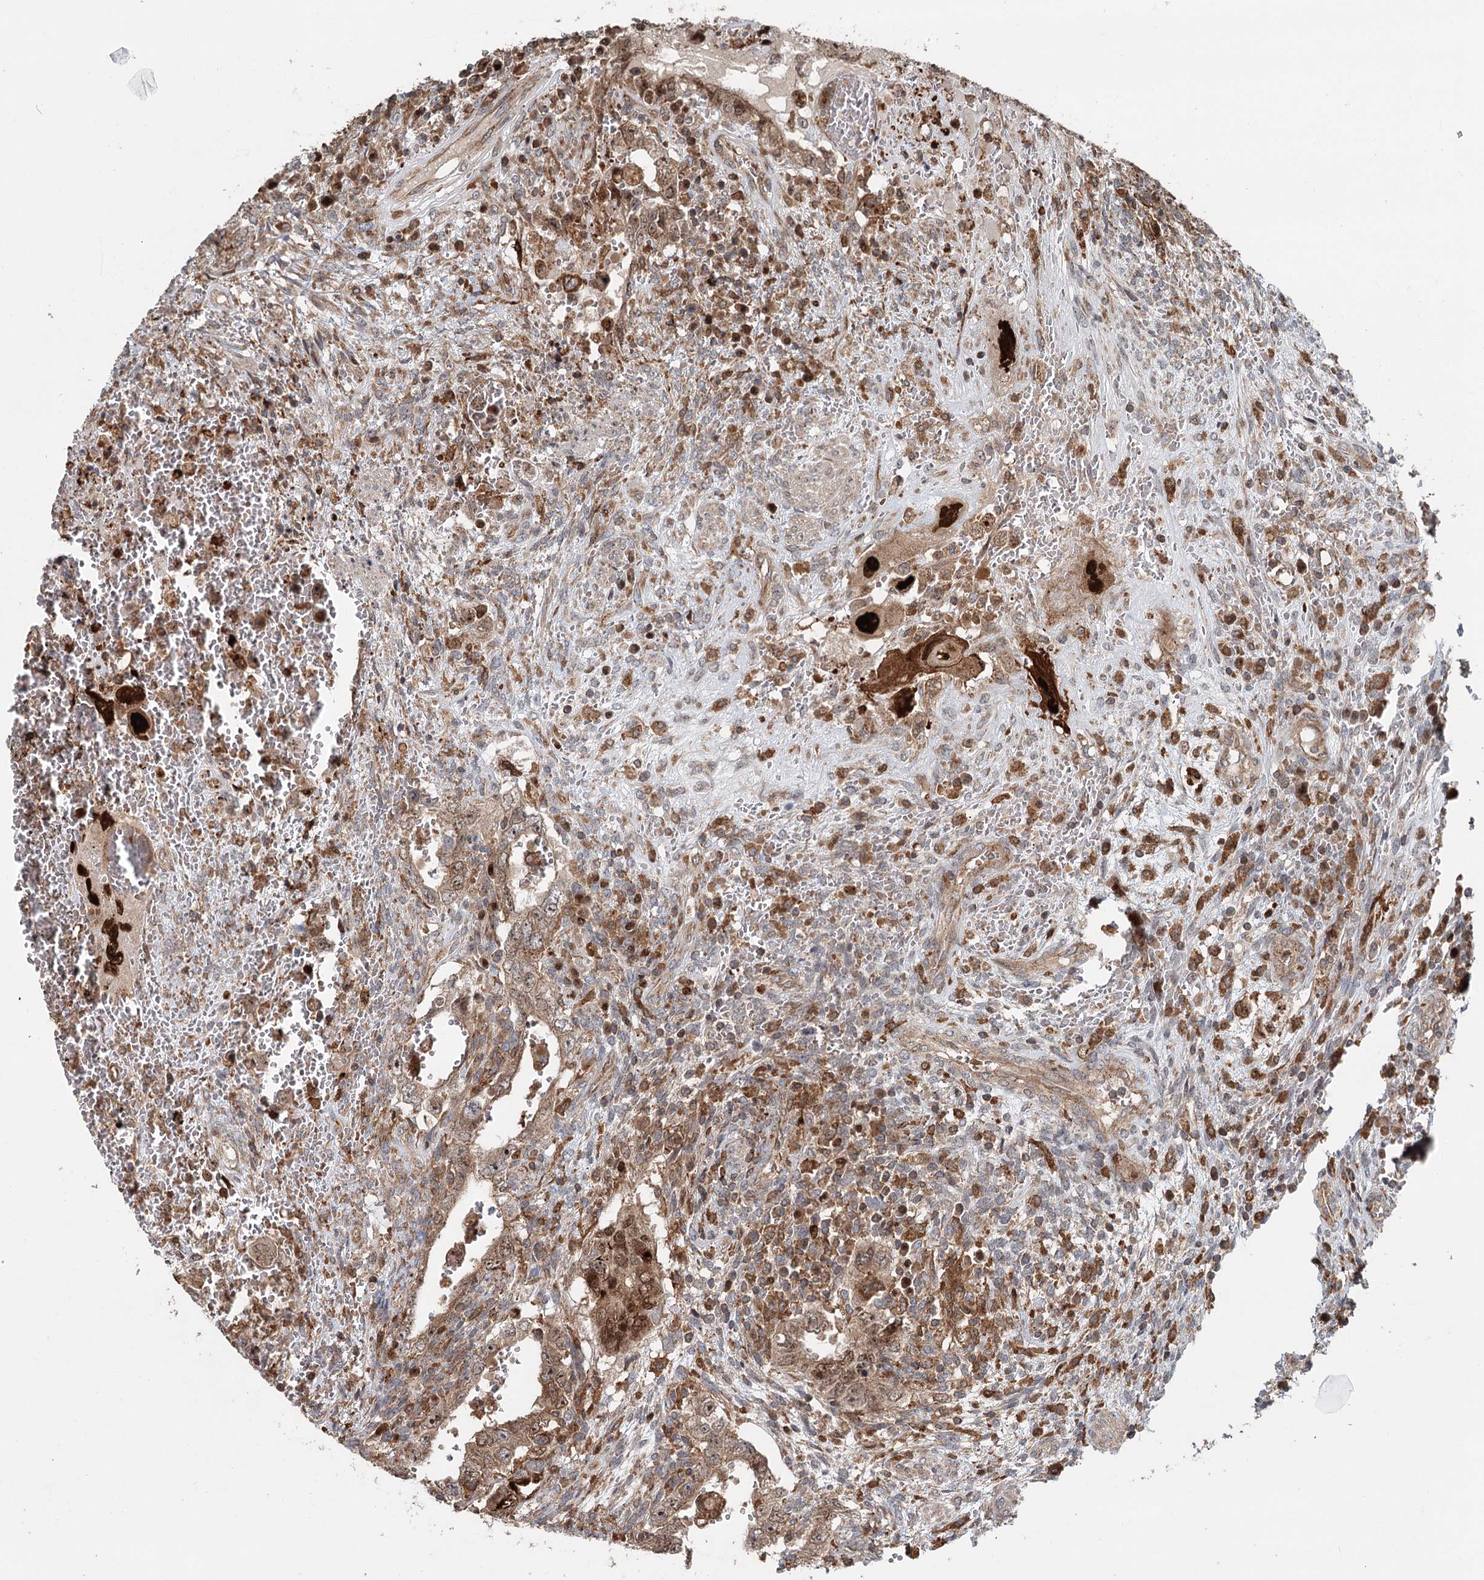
{"staining": {"intensity": "moderate", "quantity": ">75%", "location": "cytoplasmic/membranous,nuclear"}, "tissue": "testis cancer", "cell_type": "Tumor cells", "image_type": "cancer", "snomed": [{"axis": "morphology", "description": "Carcinoma, Embryonal, NOS"}, {"axis": "topography", "description": "Testis"}], "caption": "This image displays immunohistochemistry (IHC) staining of embryonal carcinoma (testis), with medium moderate cytoplasmic/membranous and nuclear staining in about >75% of tumor cells.", "gene": "RNF111", "patient": {"sex": "male", "age": 26}}